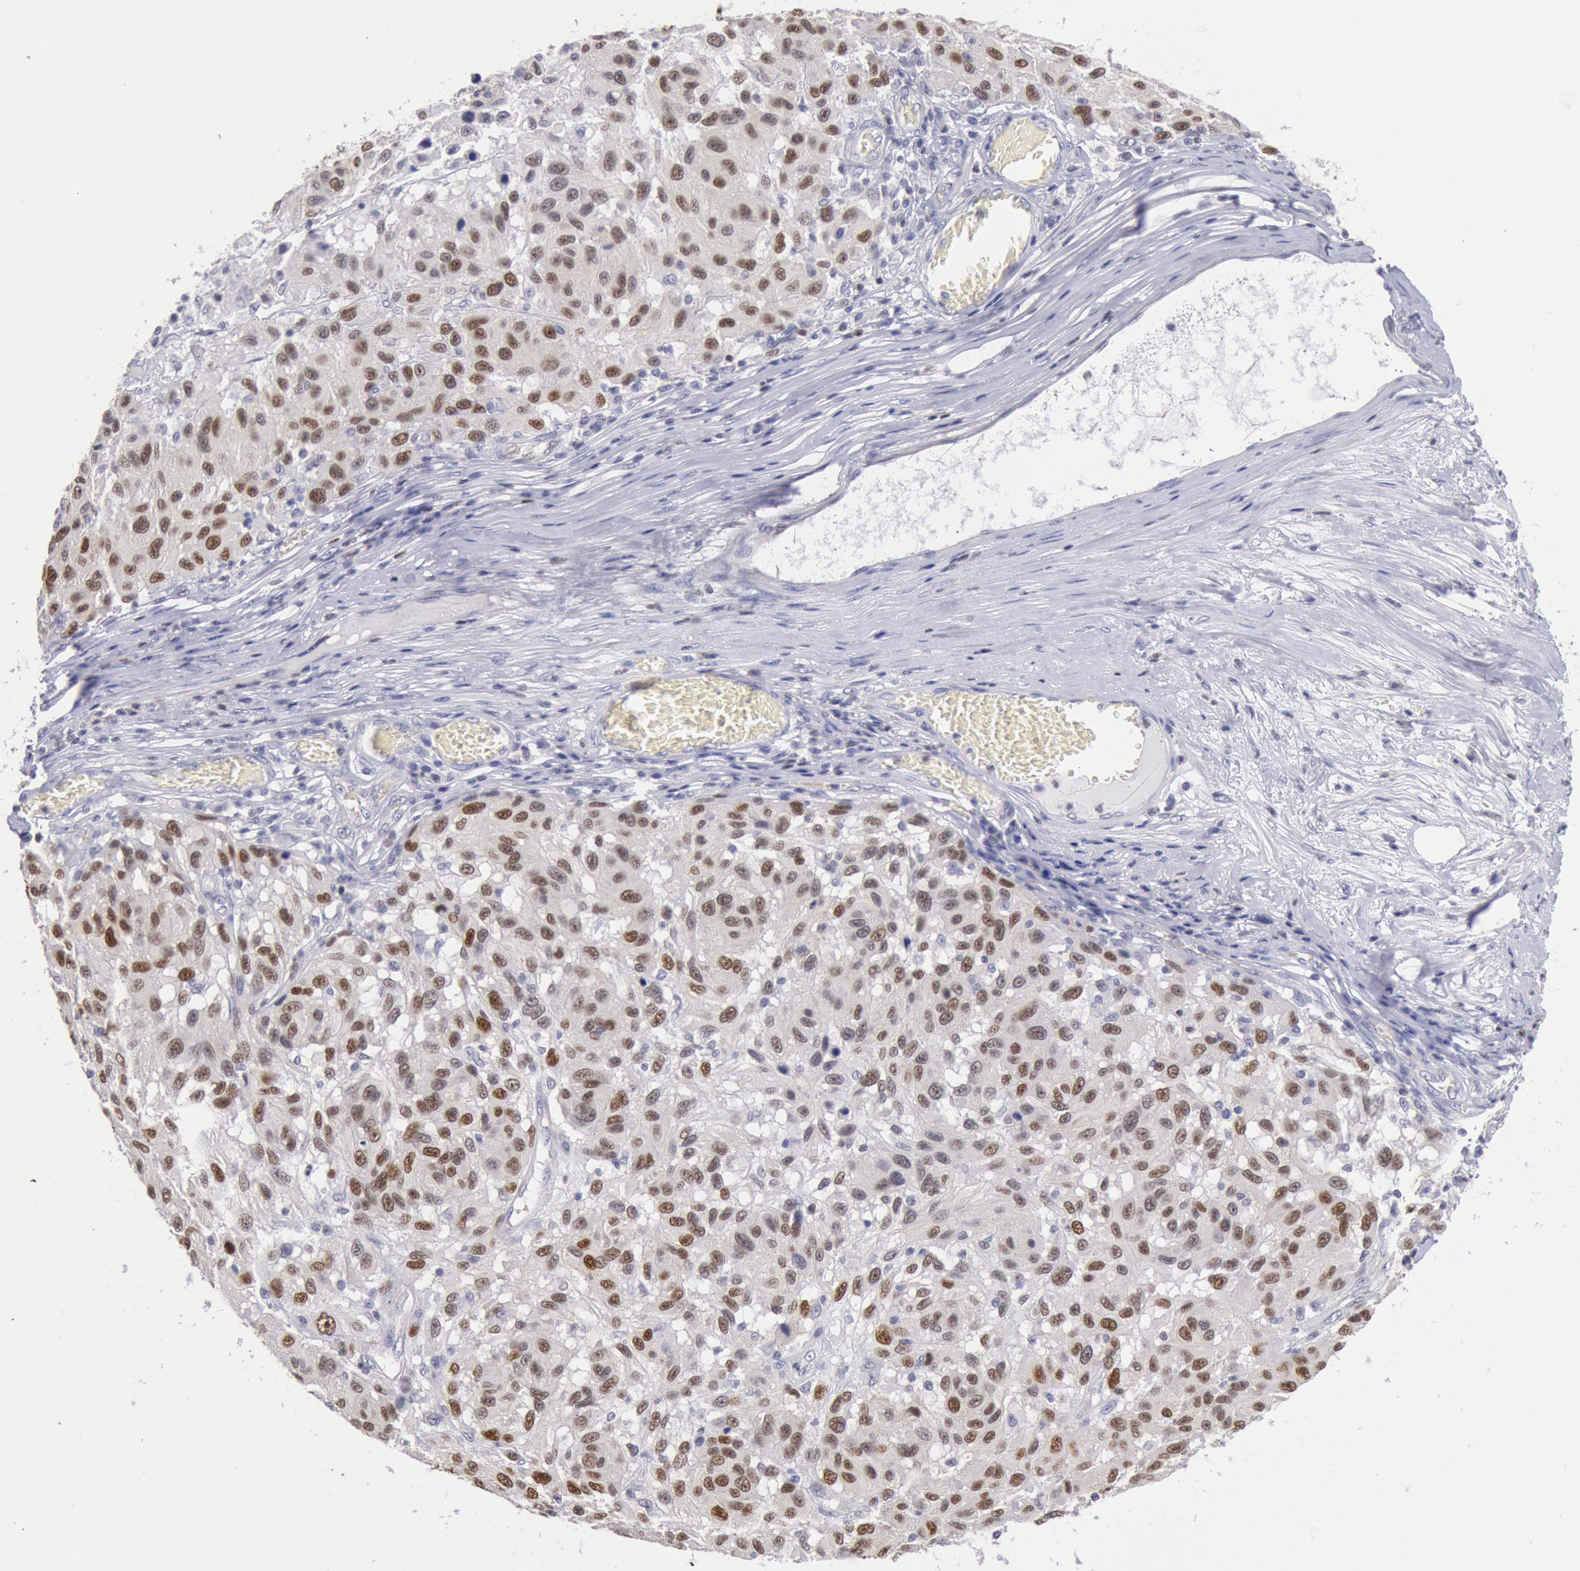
{"staining": {"intensity": "moderate", "quantity": ">75%", "location": "nuclear"}, "tissue": "melanoma", "cell_type": "Tumor cells", "image_type": "cancer", "snomed": [{"axis": "morphology", "description": "Malignant melanoma, NOS"}, {"axis": "topography", "description": "Skin"}], "caption": "Immunohistochemical staining of human melanoma displays moderate nuclear protein expression in about >75% of tumor cells.", "gene": "RPS6KA5", "patient": {"sex": "female", "age": 77}}